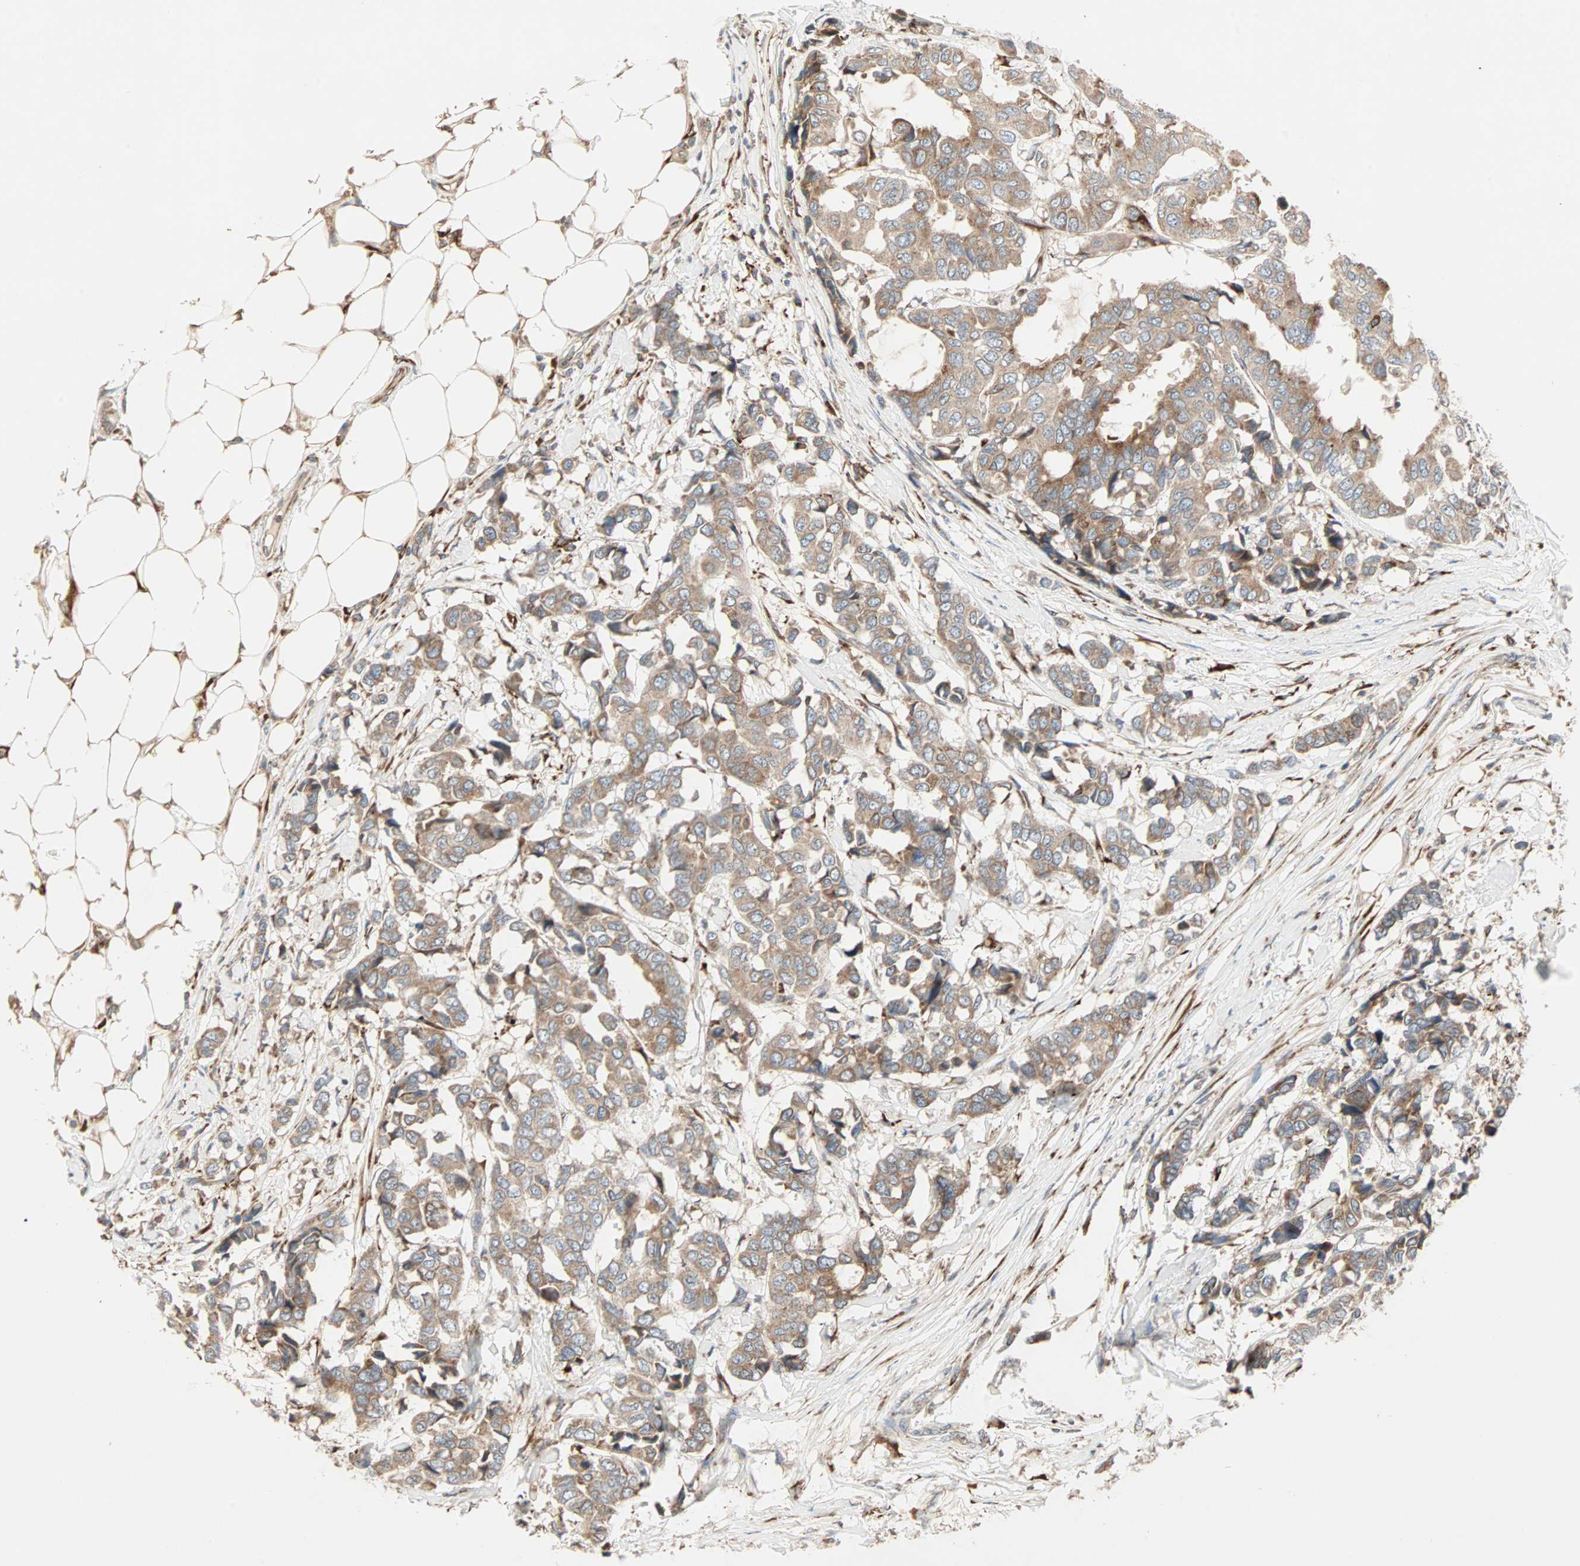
{"staining": {"intensity": "moderate", "quantity": ">75%", "location": "cytoplasmic/membranous"}, "tissue": "breast cancer", "cell_type": "Tumor cells", "image_type": "cancer", "snomed": [{"axis": "morphology", "description": "Duct carcinoma"}, {"axis": "topography", "description": "Breast"}], "caption": "Human intraductal carcinoma (breast) stained for a protein (brown) displays moderate cytoplasmic/membranous positive positivity in approximately >75% of tumor cells.", "gene": "H6PD", "patient": {"sex": "female", "age": 87}}